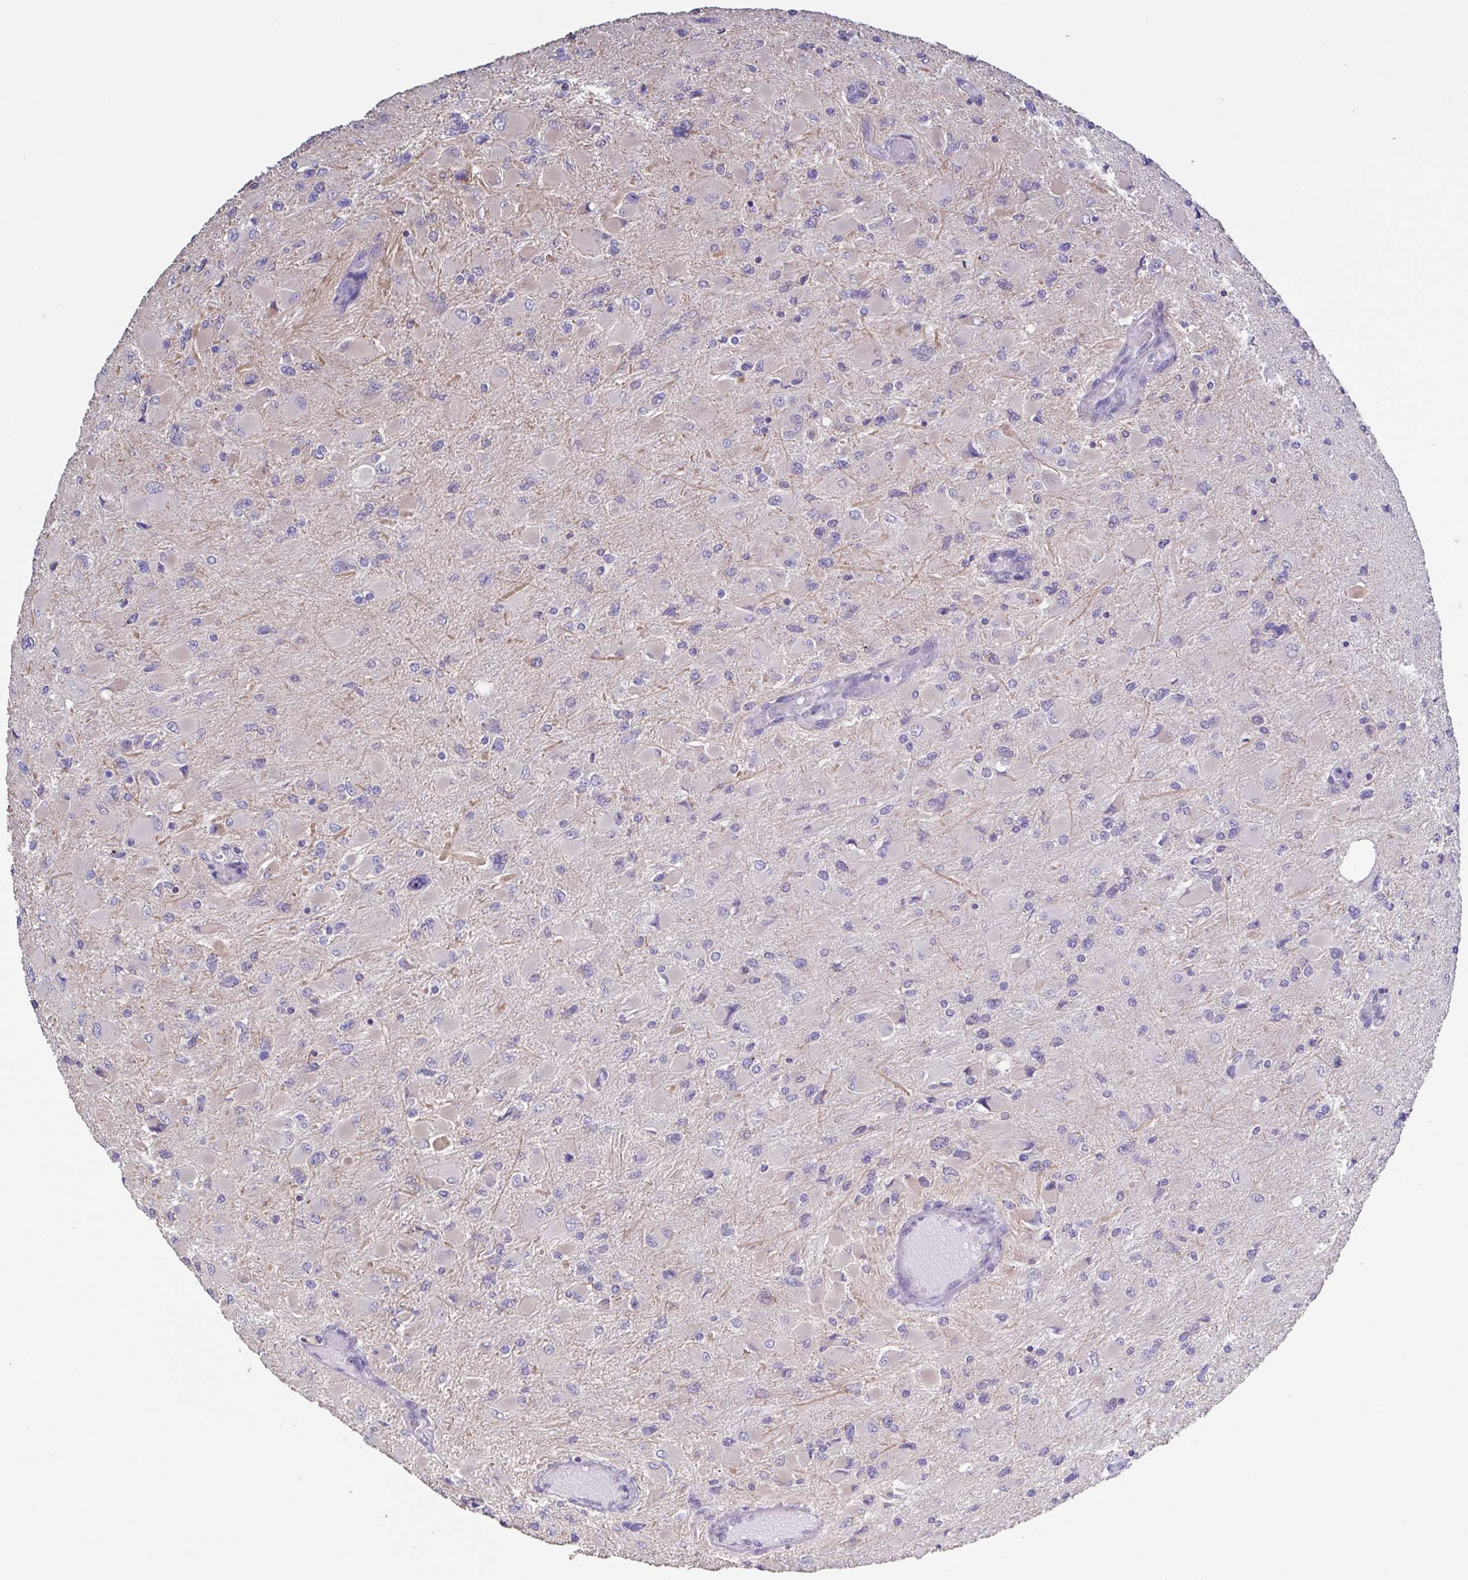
{"staining": {"intensity": "negative", "quantity": "none", "location": "none"}, "tissue": "glioma", "cell_type": "Tumor cells", "image_type": "cancer", "snomed": [{"axis": "morphology", "description": "Glioma, malignant, High grade"}, {"axis": "topography", "description": "Cerebral cortex"}], "caption": "The photomicrograph reveals no significant positivity in tumor cells of glioma.", "gene": "CHMP5", "patient": {"sex": "female", "age": 36}}